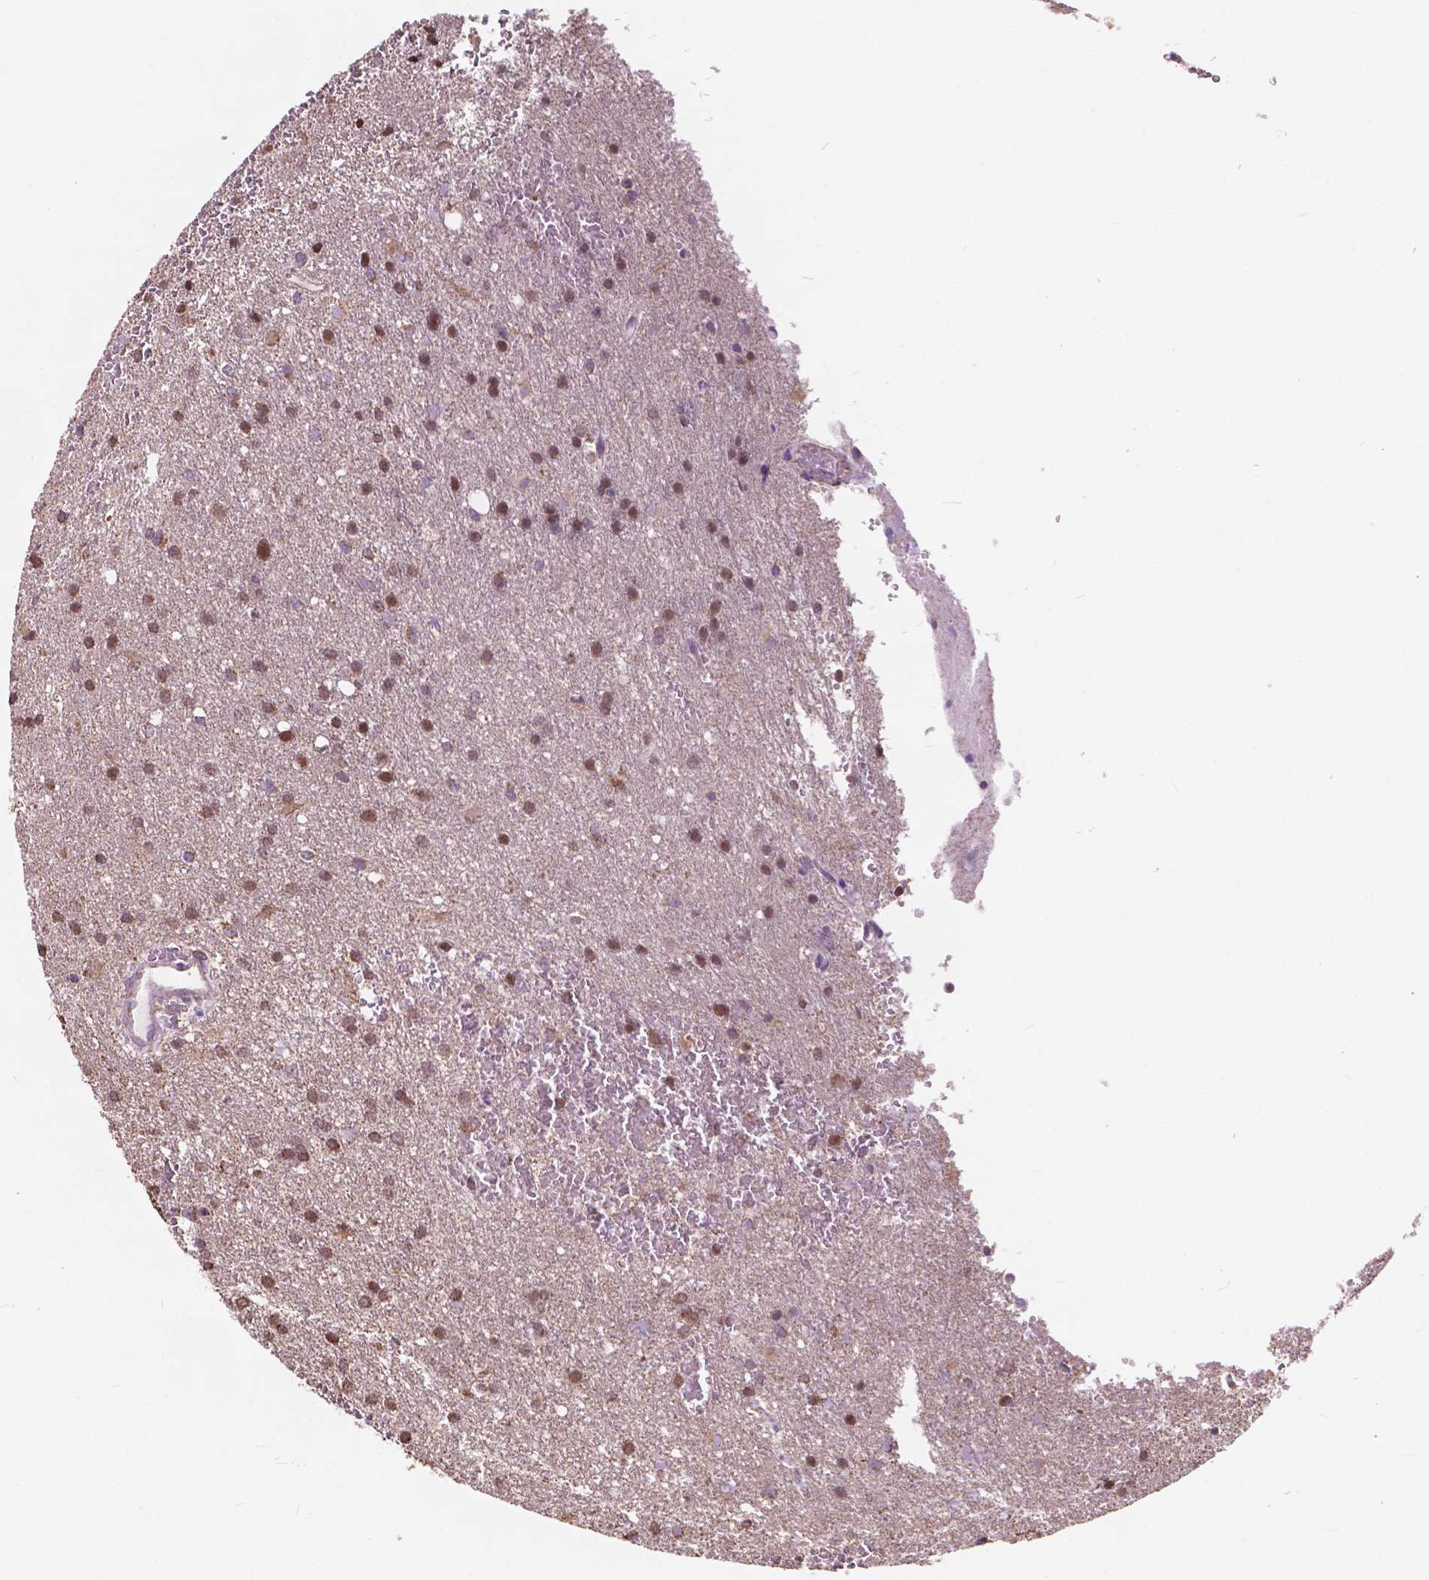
{"staining": {"intensity": "moderate", "quantity": ">75%", "location": "cytoplasmic/membranous,nuclear"}, "tissue": "glioma", "cell_type": "Tumor cells", "image_type": "cancer", "snomed": [{"axis": "morphology", "description": "Glioma, malignant, Low grade"}, {"axis": "topography", "description": "Brain"}], "caption": "Glioma stained for a protein (brown) reveals moderate cytoplasmic/membranous and nuclear positive positivity in approximately >75% of tumor cells.", "gene": "SCOC", "patient": {"sex": "male", "age": 66}}